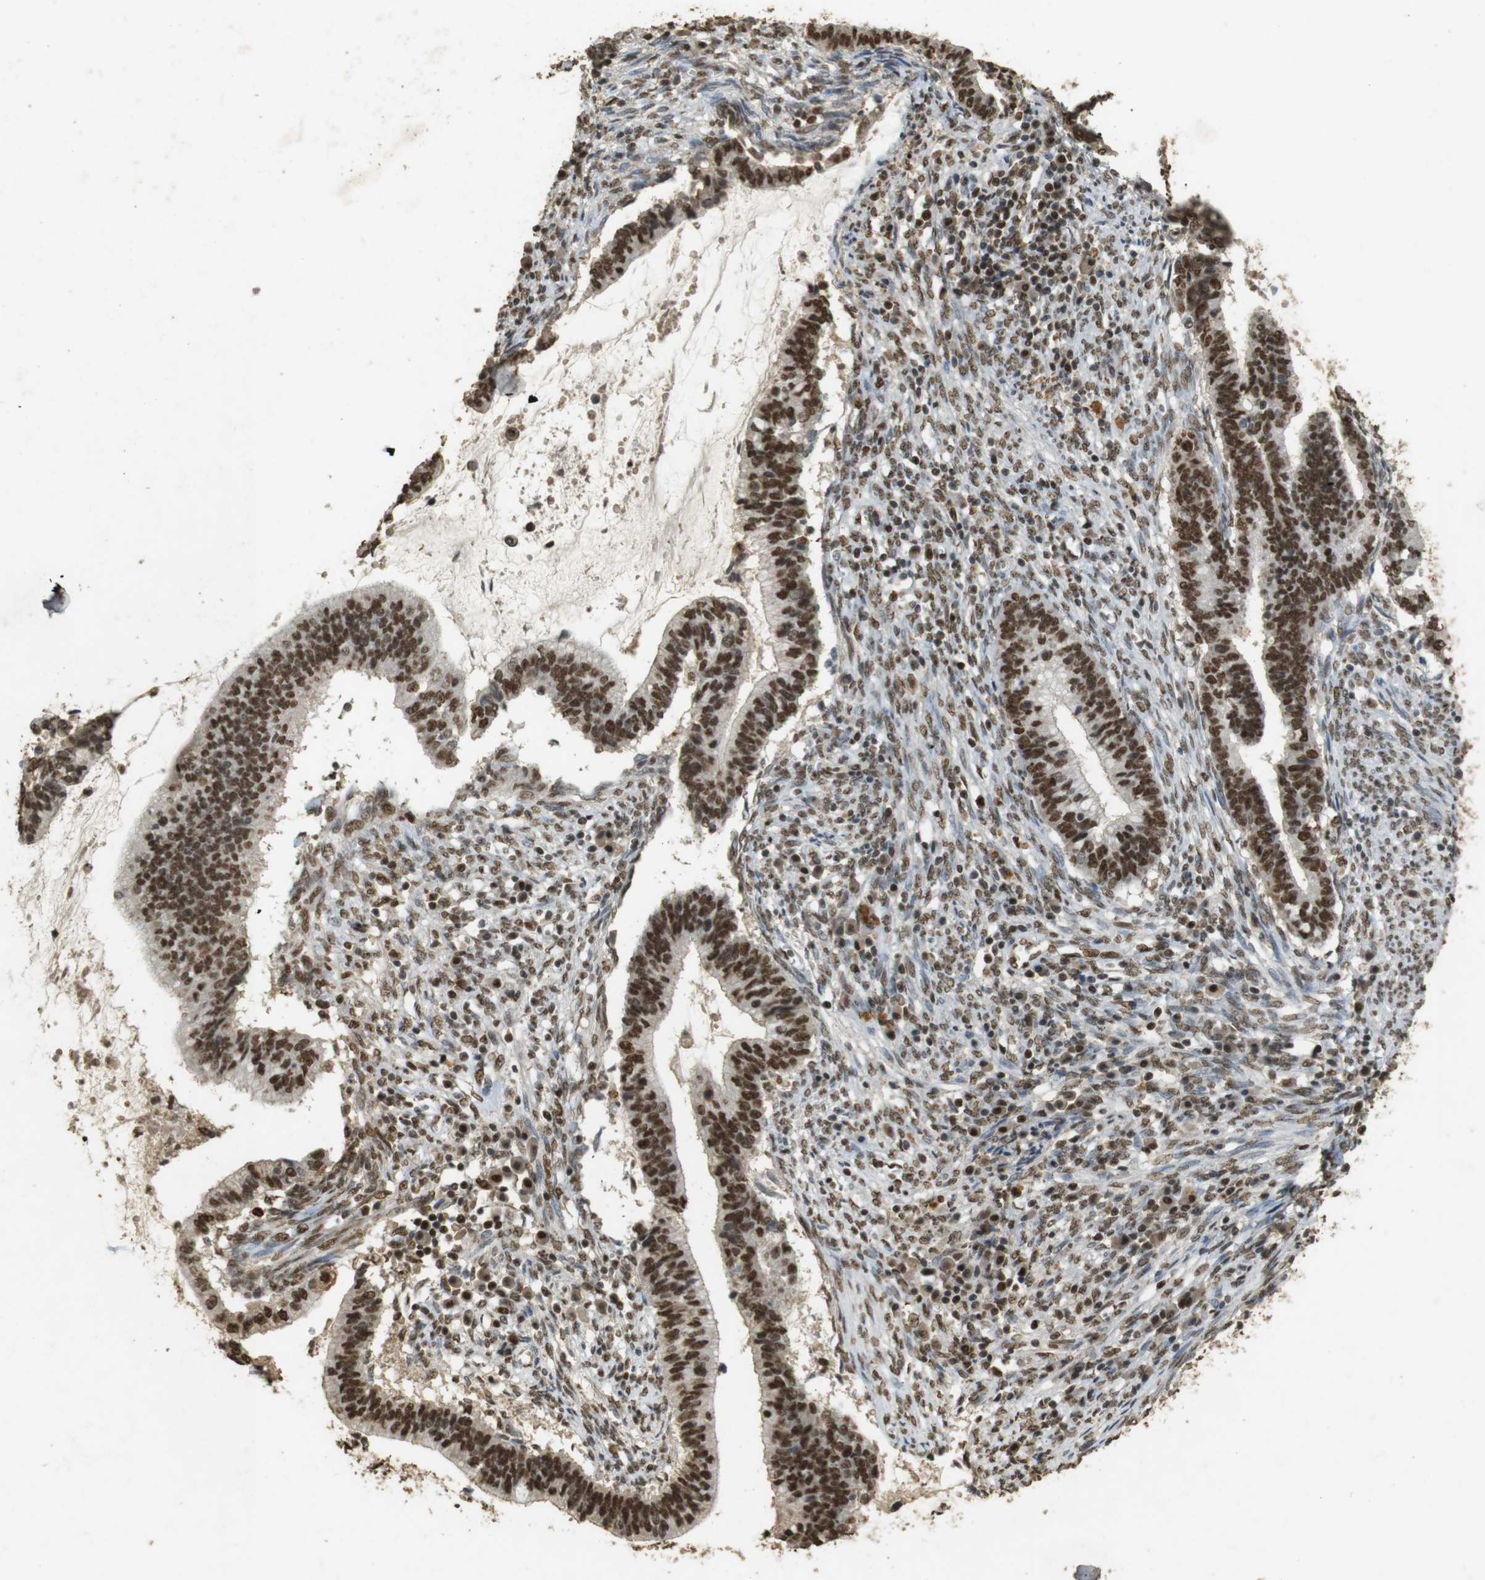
{"staining": {"intensity": "strong", "quantity": ">75%", "location": "nuclear"}, "tissue": "cervical cancer", "cell_type": "Tumor cells", "image_type": "cancer", "snomed": [{"axis": "morphology", "description": "Adenocarcinoma, NOS"}, {"axis": "topography", "description": "Cervix"}], "caption": "Immunohistochemical staining of human cervical adenocarcinoma reveals high levels of strong nuclear positivity in about >75% of tumor cells. Nuclei are stained in blue.", "gene": "GATA4", "patient": {"sex": "female", "age": 44}}